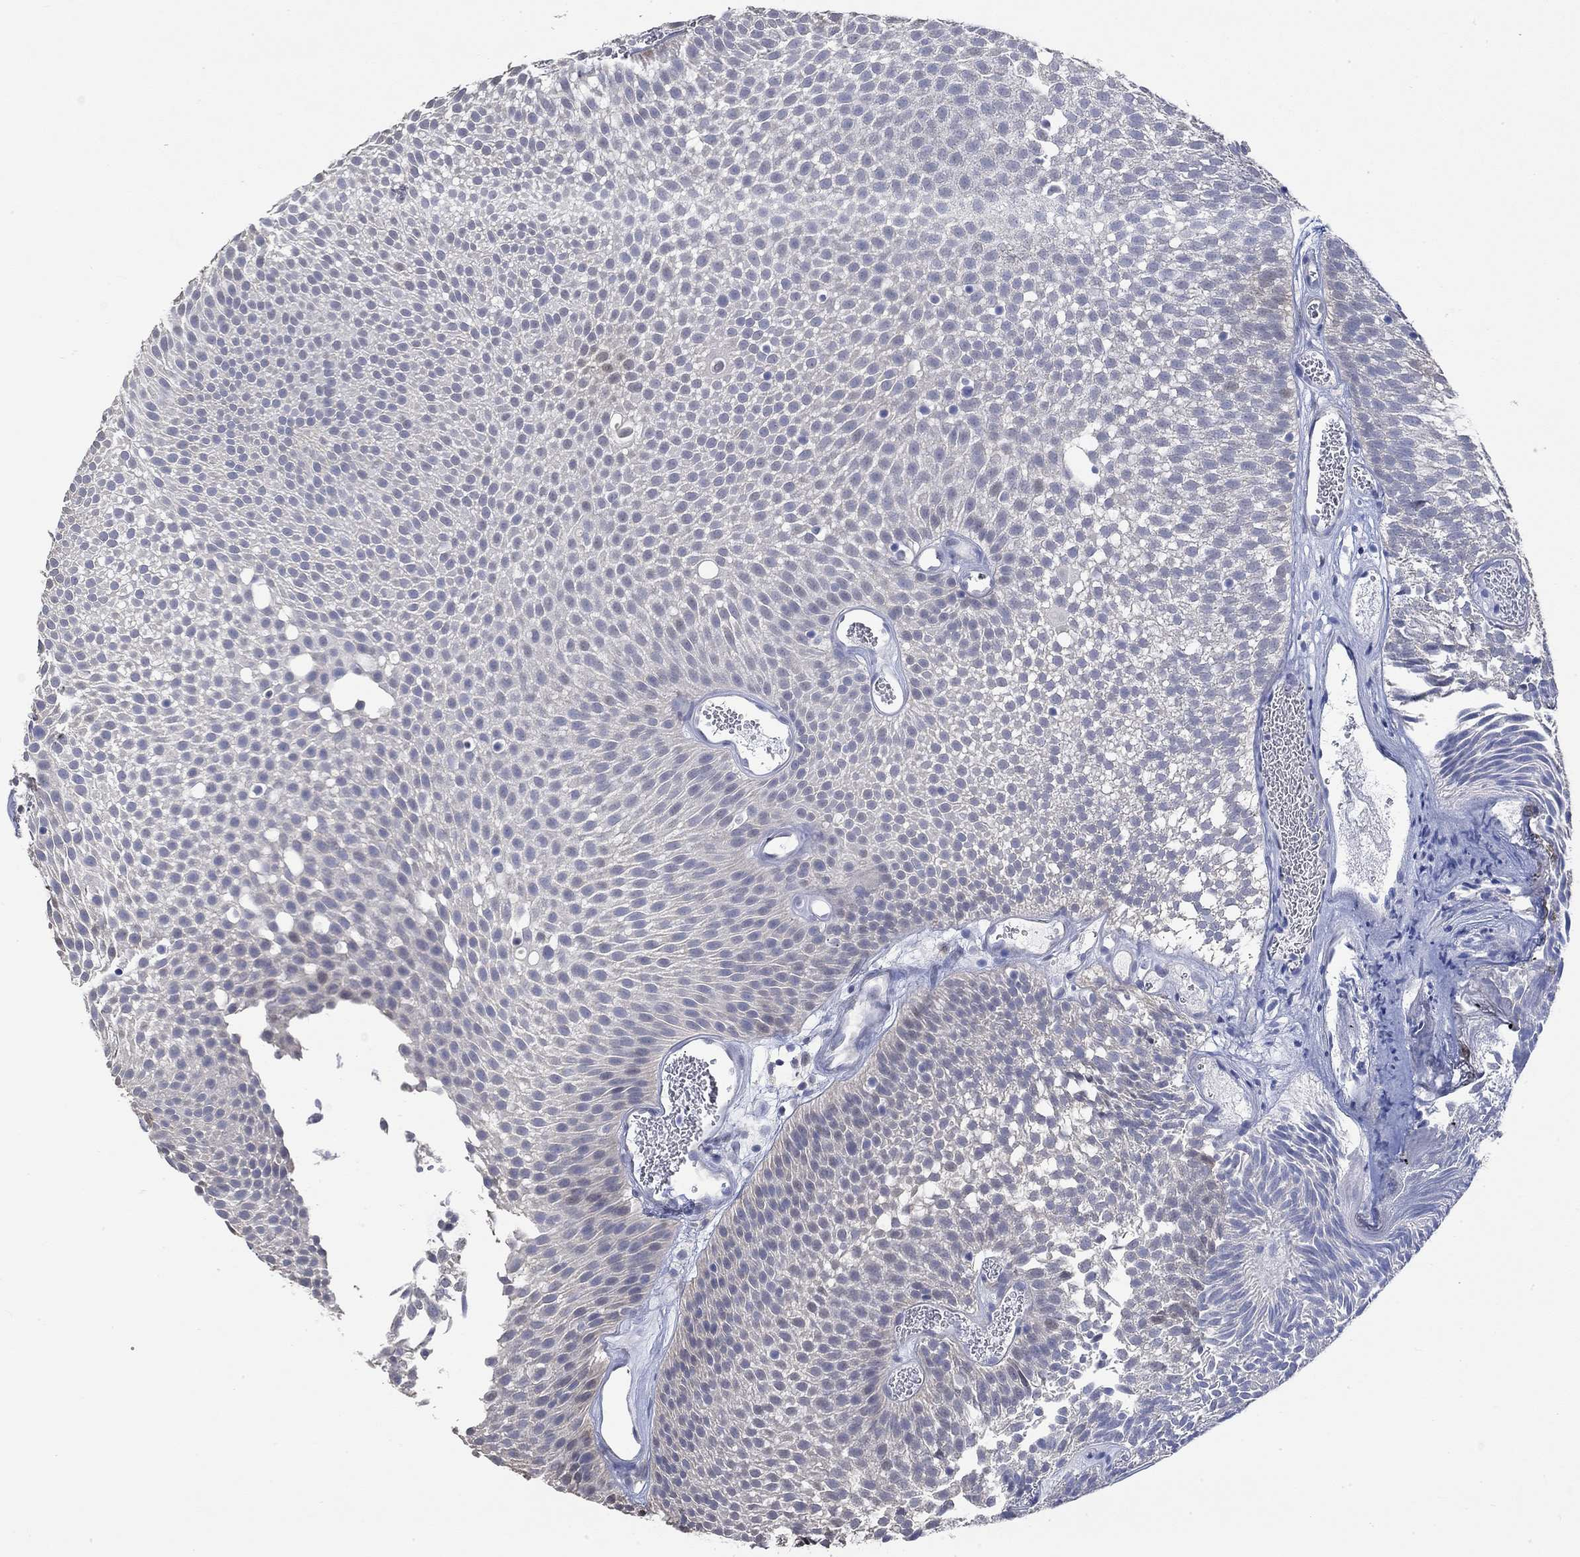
{"staining": {"intensity": "negative", "quantity": "none", "location": "none"}, "tissue": "urothelial cancer", "cell_type": "Tumor cells", "image_type": "cancer", "snomed": [{"axis": "morphology", "description": "Urothelial carcinoma, Low grade"}, {"axis": "topography", "description": "Urinary bladder"}], "caption": "IHC micrograph of neoplastic tissue: urothelial cancer stained with DAB (3,3'-diaminobenzidine) shows no significant protein staining in tumor cells.", "gene": "PNMA5", "patient": {"sex": "male", "age": 52}}